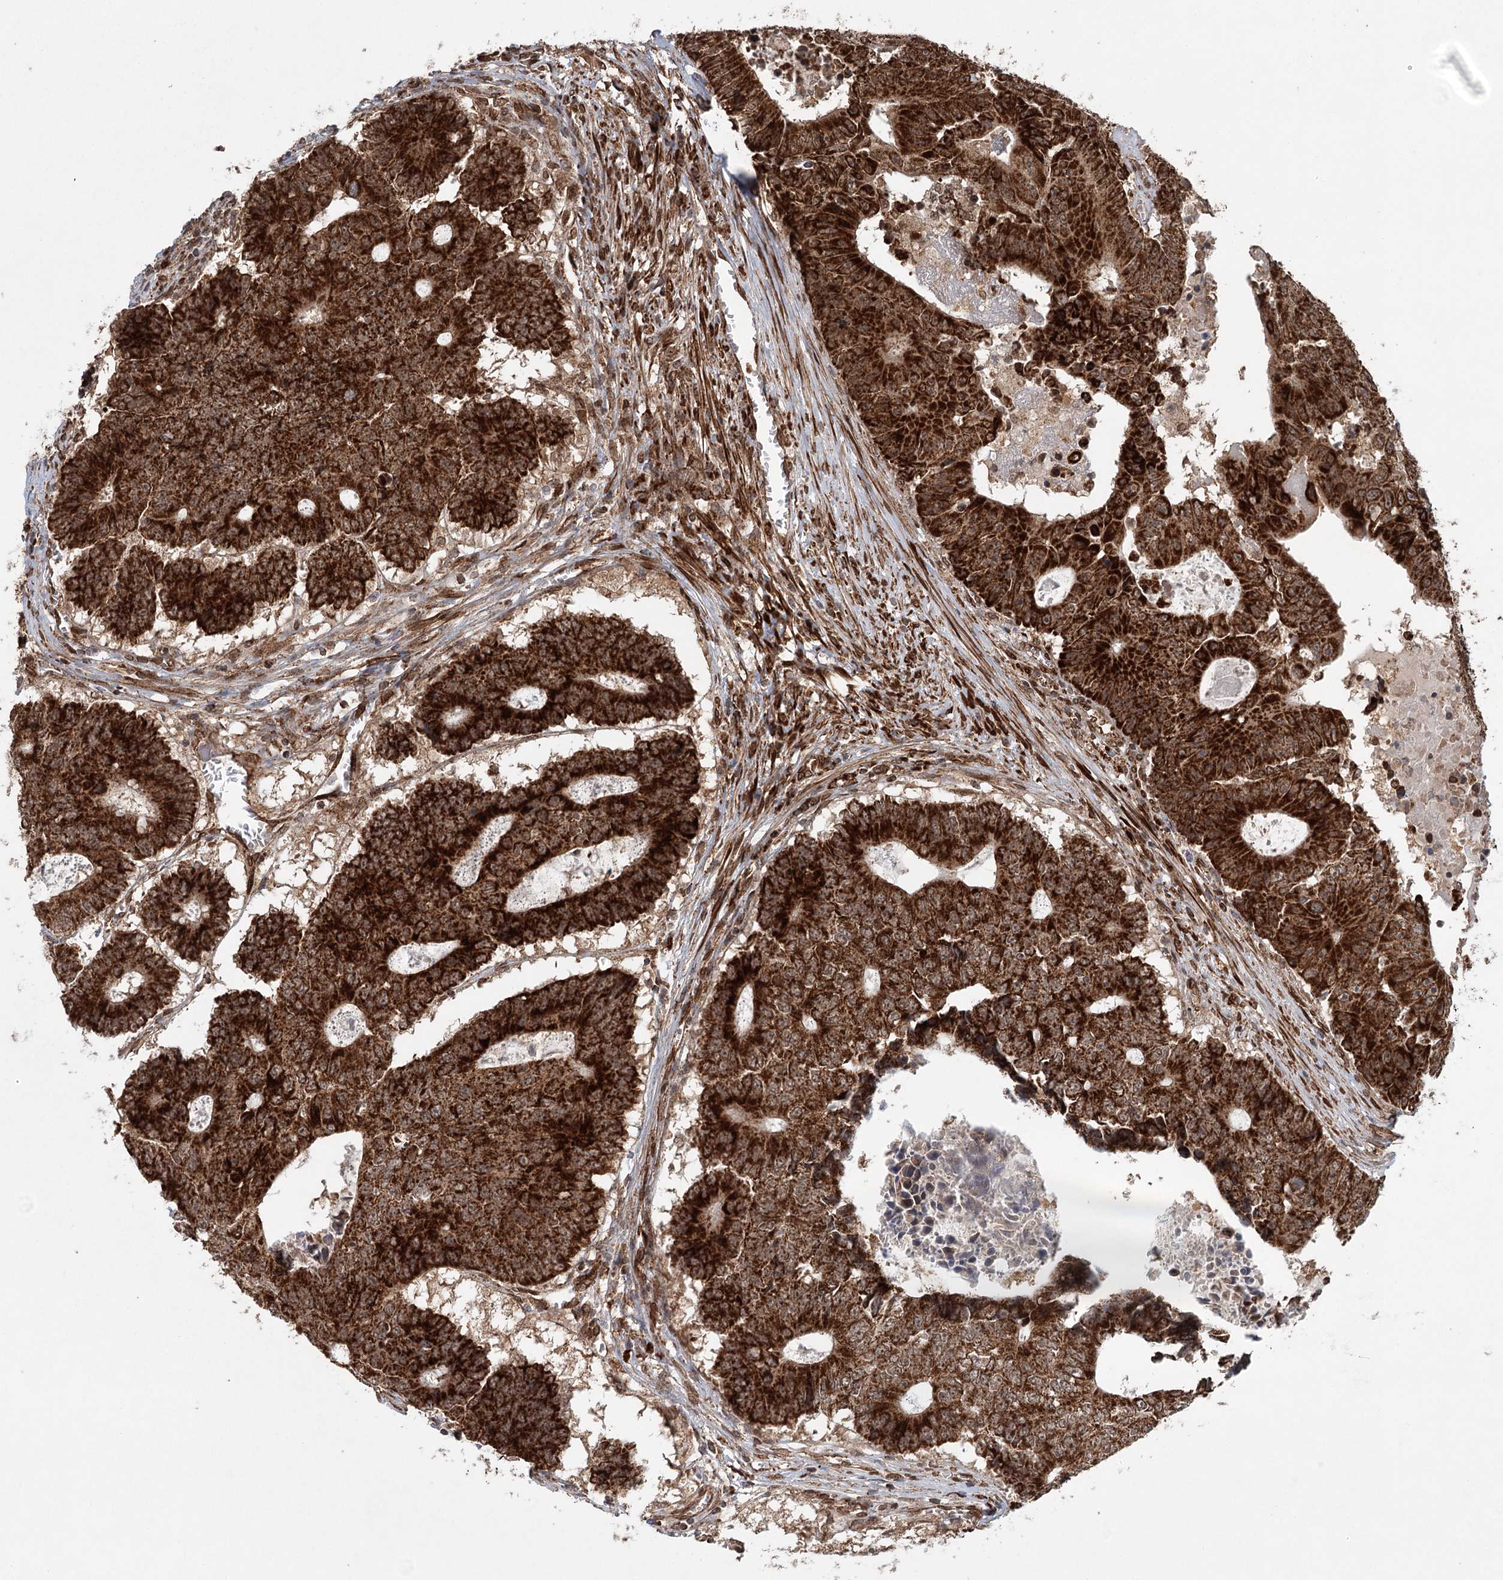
{"staining": {"intensity": "strong", "quantity": ">75%", "location": "cytoplasmic/membranous"}, "tissue": "colorectal cancer", "cell_type": "Tumor cells", "image_type": "cancer", "snomed": [{"axis": "morphology", "description": "Adenocarcinoma, NOS"}, {"axis": "topography", "description": "Colon"}], "caption": "A brown stain shows strong cytoplasmic/membranous staining of a protein in human adenocarcinoma (colorectal) tumor cells.", "gene": "BCKDHA", "patient": {"sex": "male", "age": 87}}